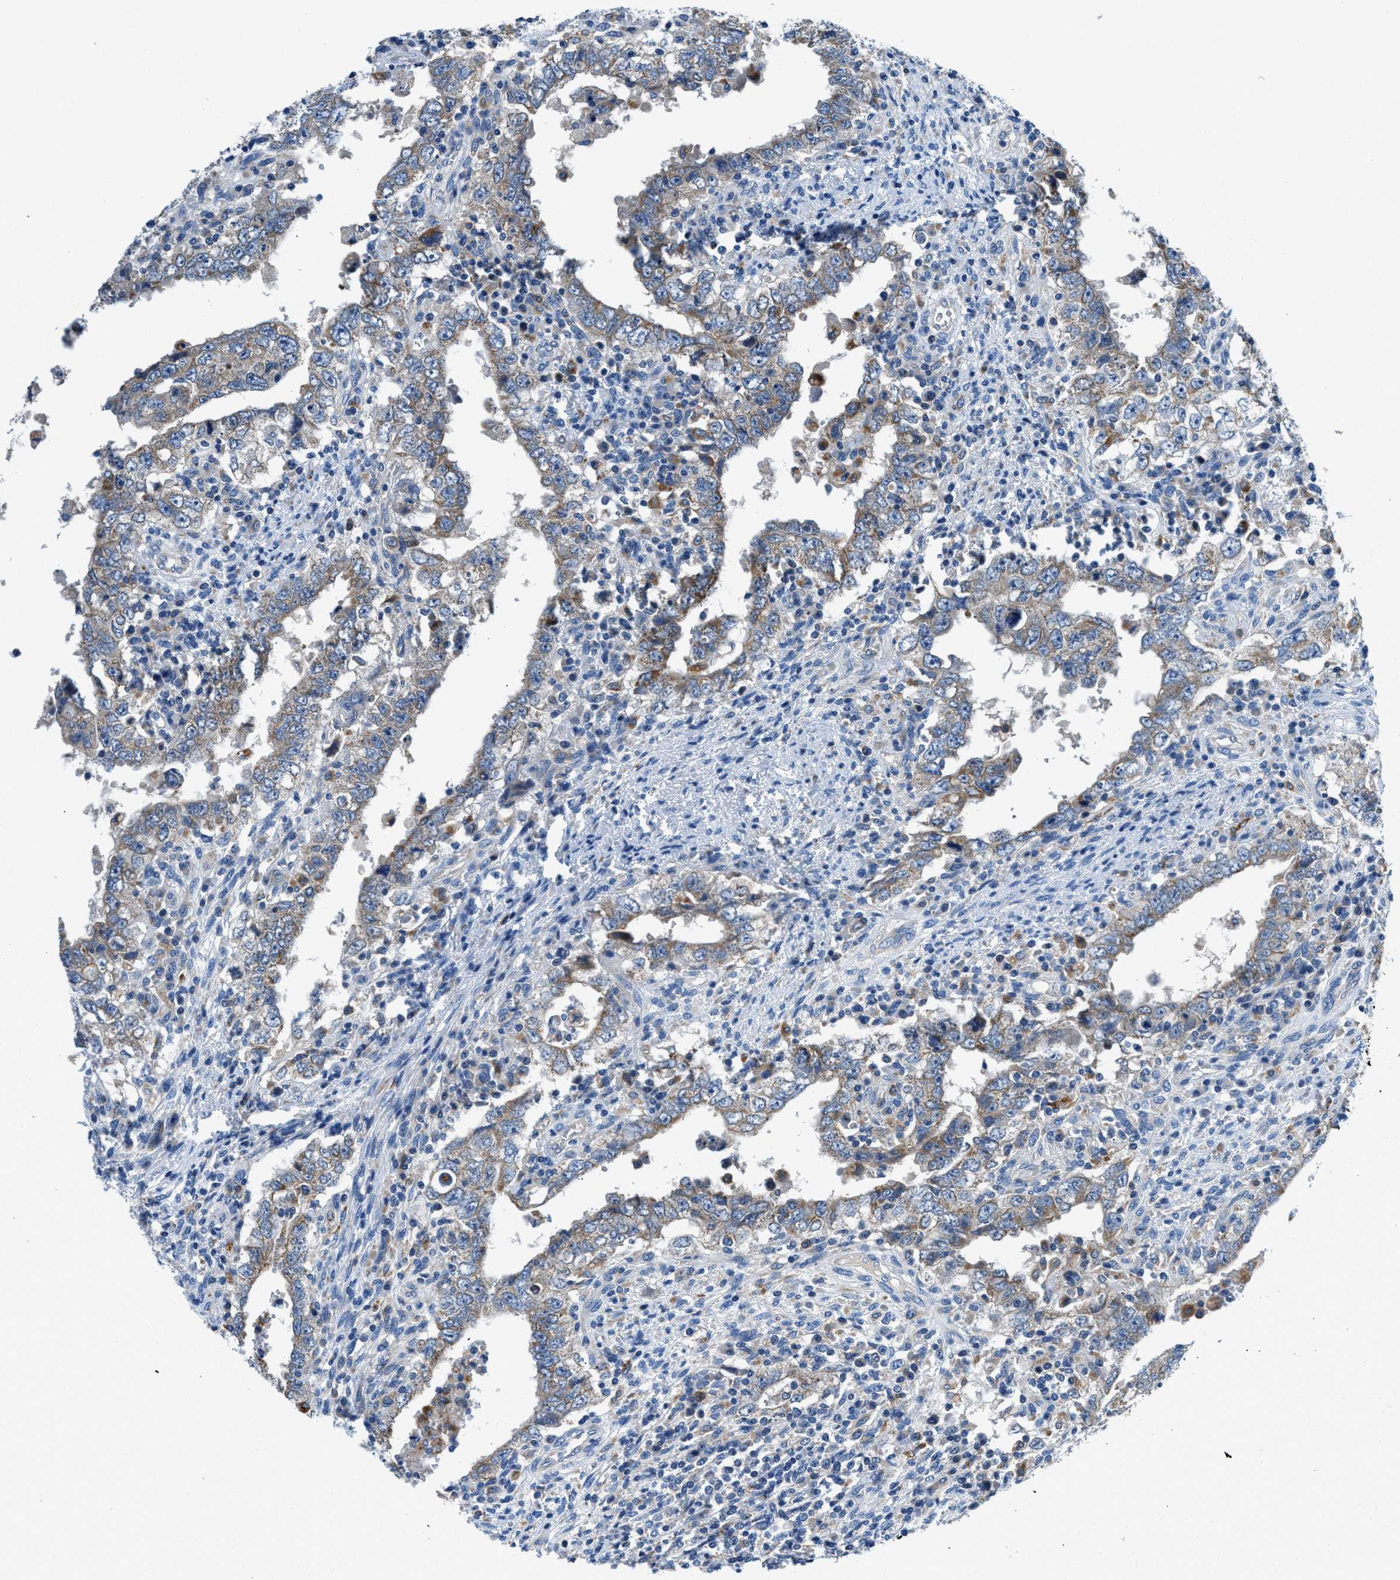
{"staining": {"intensity": "moderate", "quantity": "25%-75%", "location": "cytoplasmic/membranous"}, "tissue": "testis cancer", "cell_type": "Tumor cells", "image_type": "cancer", "snomed": [{"axis": "morphology", "description": "Carcinoma, Embryonal, NOS"}, {"axis": "topography", "description": "Testis"}], "caption": "About 25%-75% of tumor cells in human embryonal carcinoma (testis) display moderate cytoplasmic/membranous protein staining as visualized by brown immunohistochemical staining.", "gene": "ADGRE3", "patient": {"sex": "male", "age": 26}}